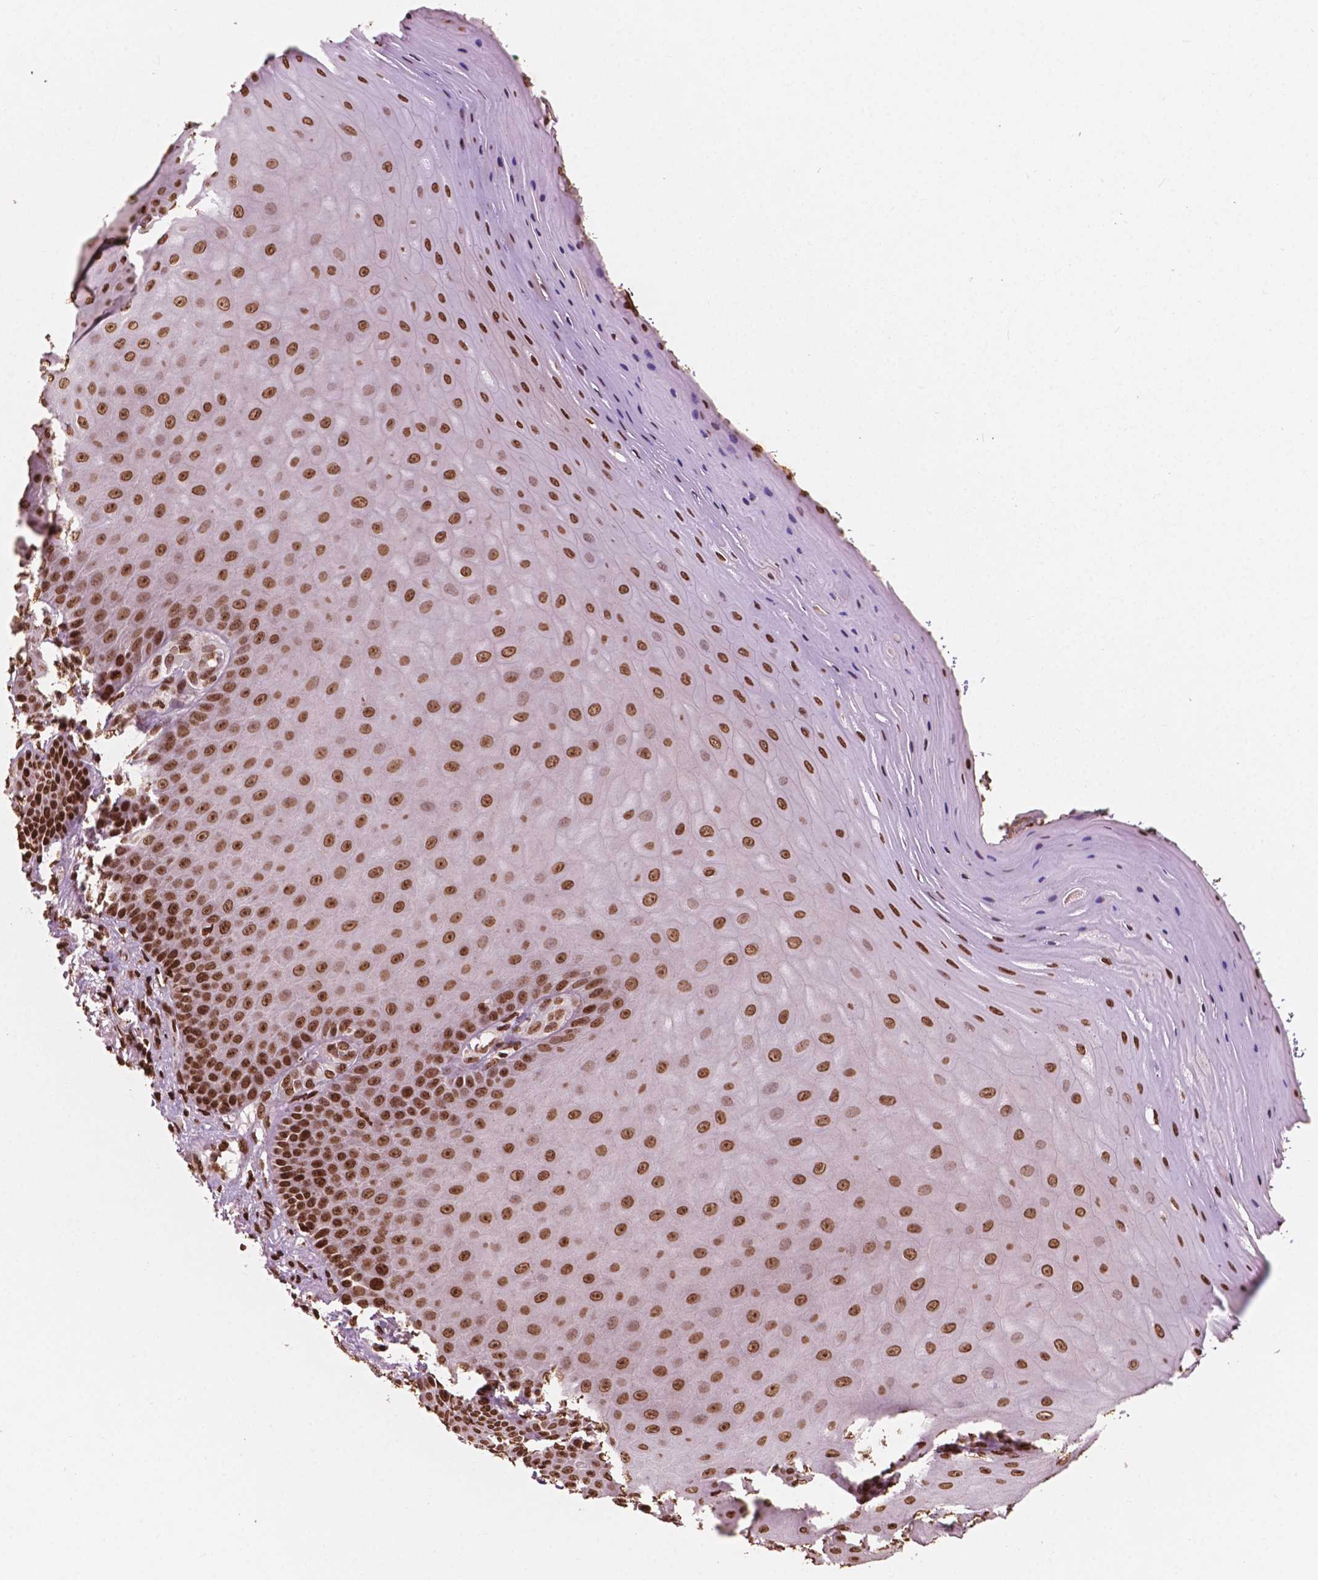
{"staining": {"intensity": "strong", "quantity": ">75%", "location": "nuclear"}, "tissue": "vagina", "cell_type": "Squamous epithelial cells", "image_type": "normal", "snomed": [{"axis": "morphology", "description": "Normal tissue, NOS"}, {"axis": "topography", "description": "Vagina"}], "caption": "Brown immunohistochemical staining in unremarkable vagina shows strong nuclear staining in approximately >75% of squamous epithelial cells.", "gene": "H3C7", "patient": {"sex": "female", "age": 83}}